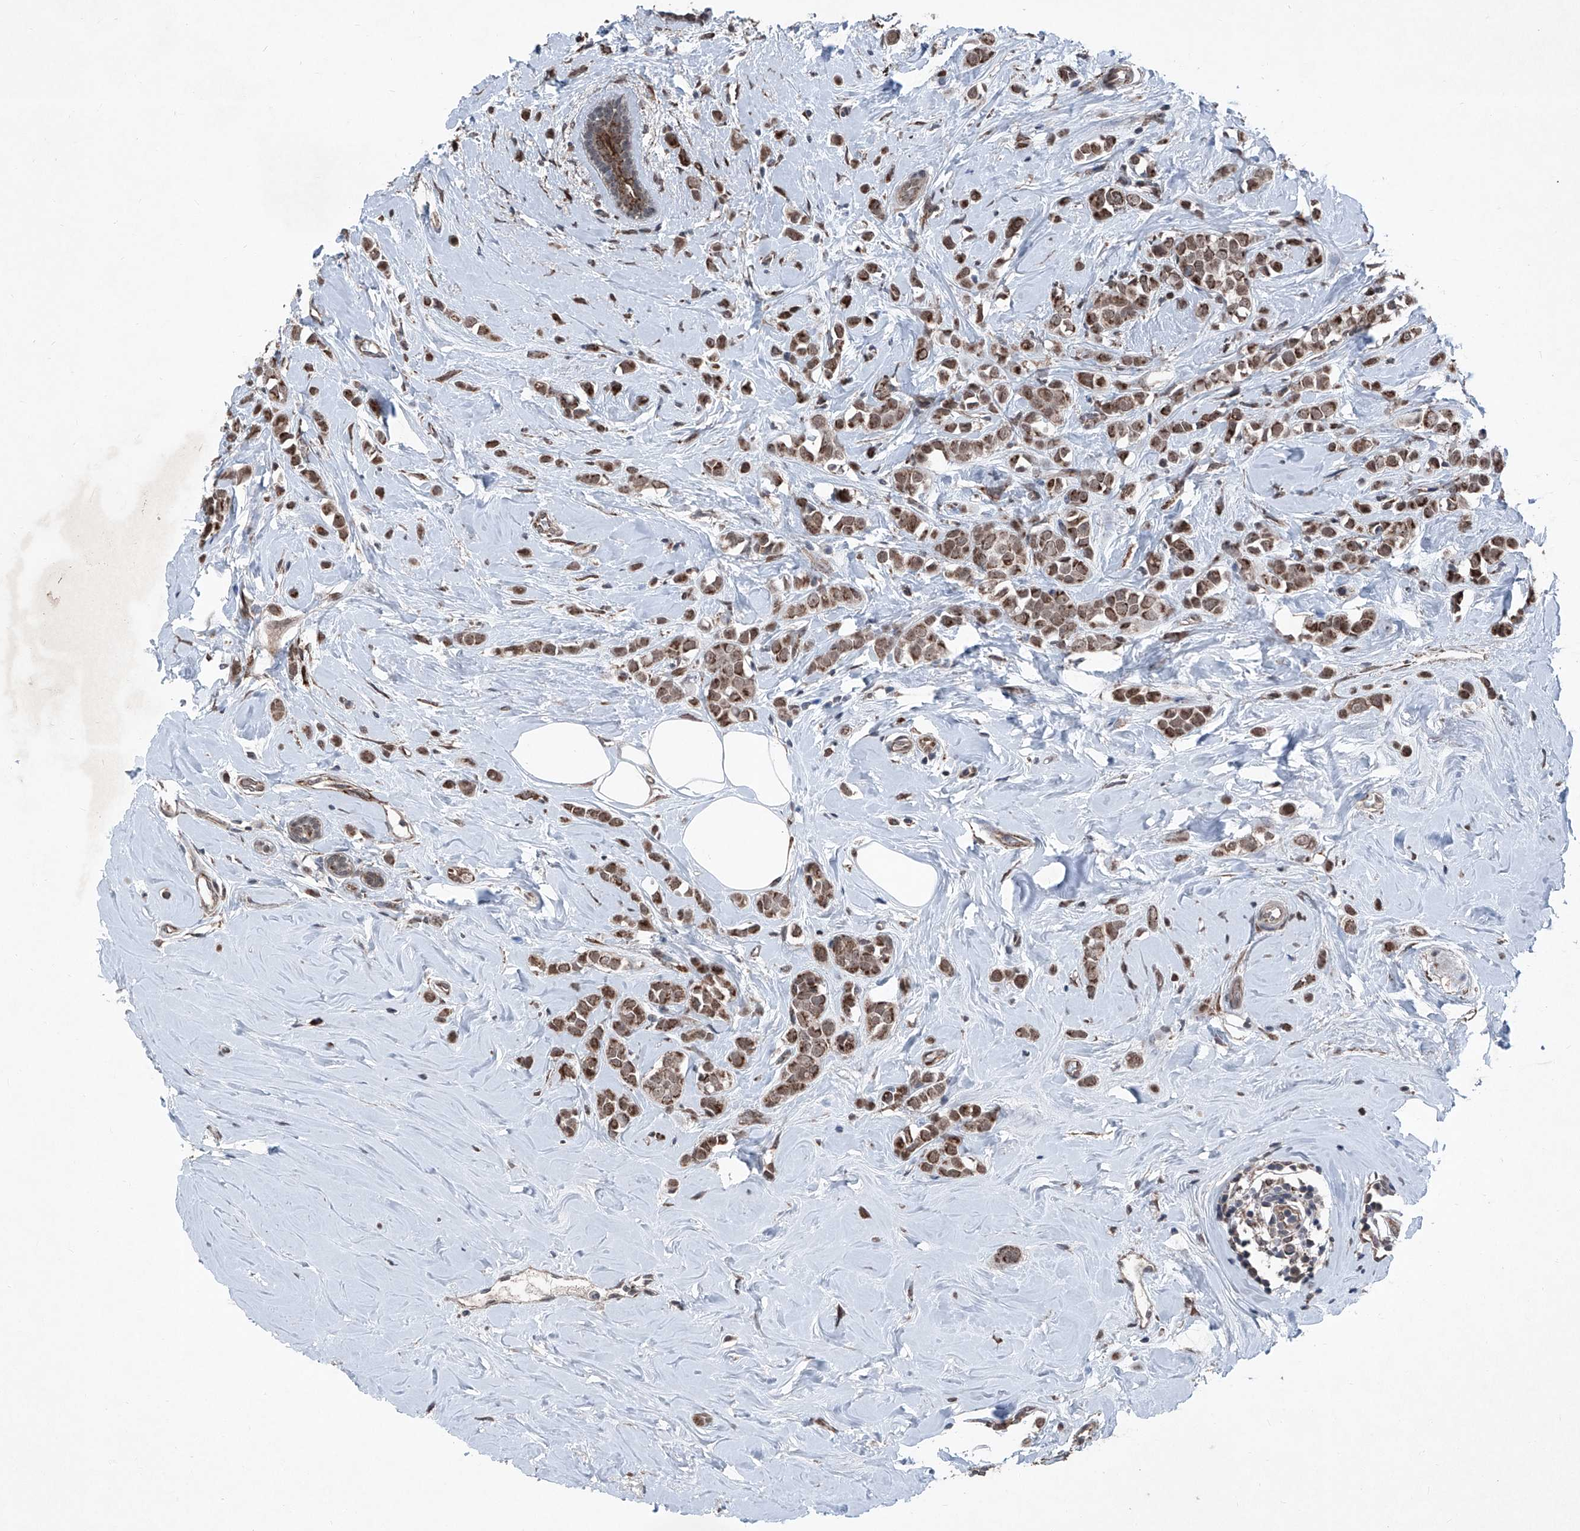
{"staining": {"intensity": "moderate", "quantity": ">75%", "location": "cytoplasmic/membranous"}, "tissue": "breast cancer", "cell_type": "Tumor cells", "image_type": "cancer", "snomed": [{"axis": "morphology", "description": "Lobular carcinoma"}, {"axis": "topography", "description": "Breast"}], "caption": "Human lobular carcinoma (breast) stained for a protein (brown) demonstrates moderate cytoplasmic/membranous positive expression in approximately >75% of tumor cells.", "gene": "COA7", "patient": {"sex": "female", "age": 47}}